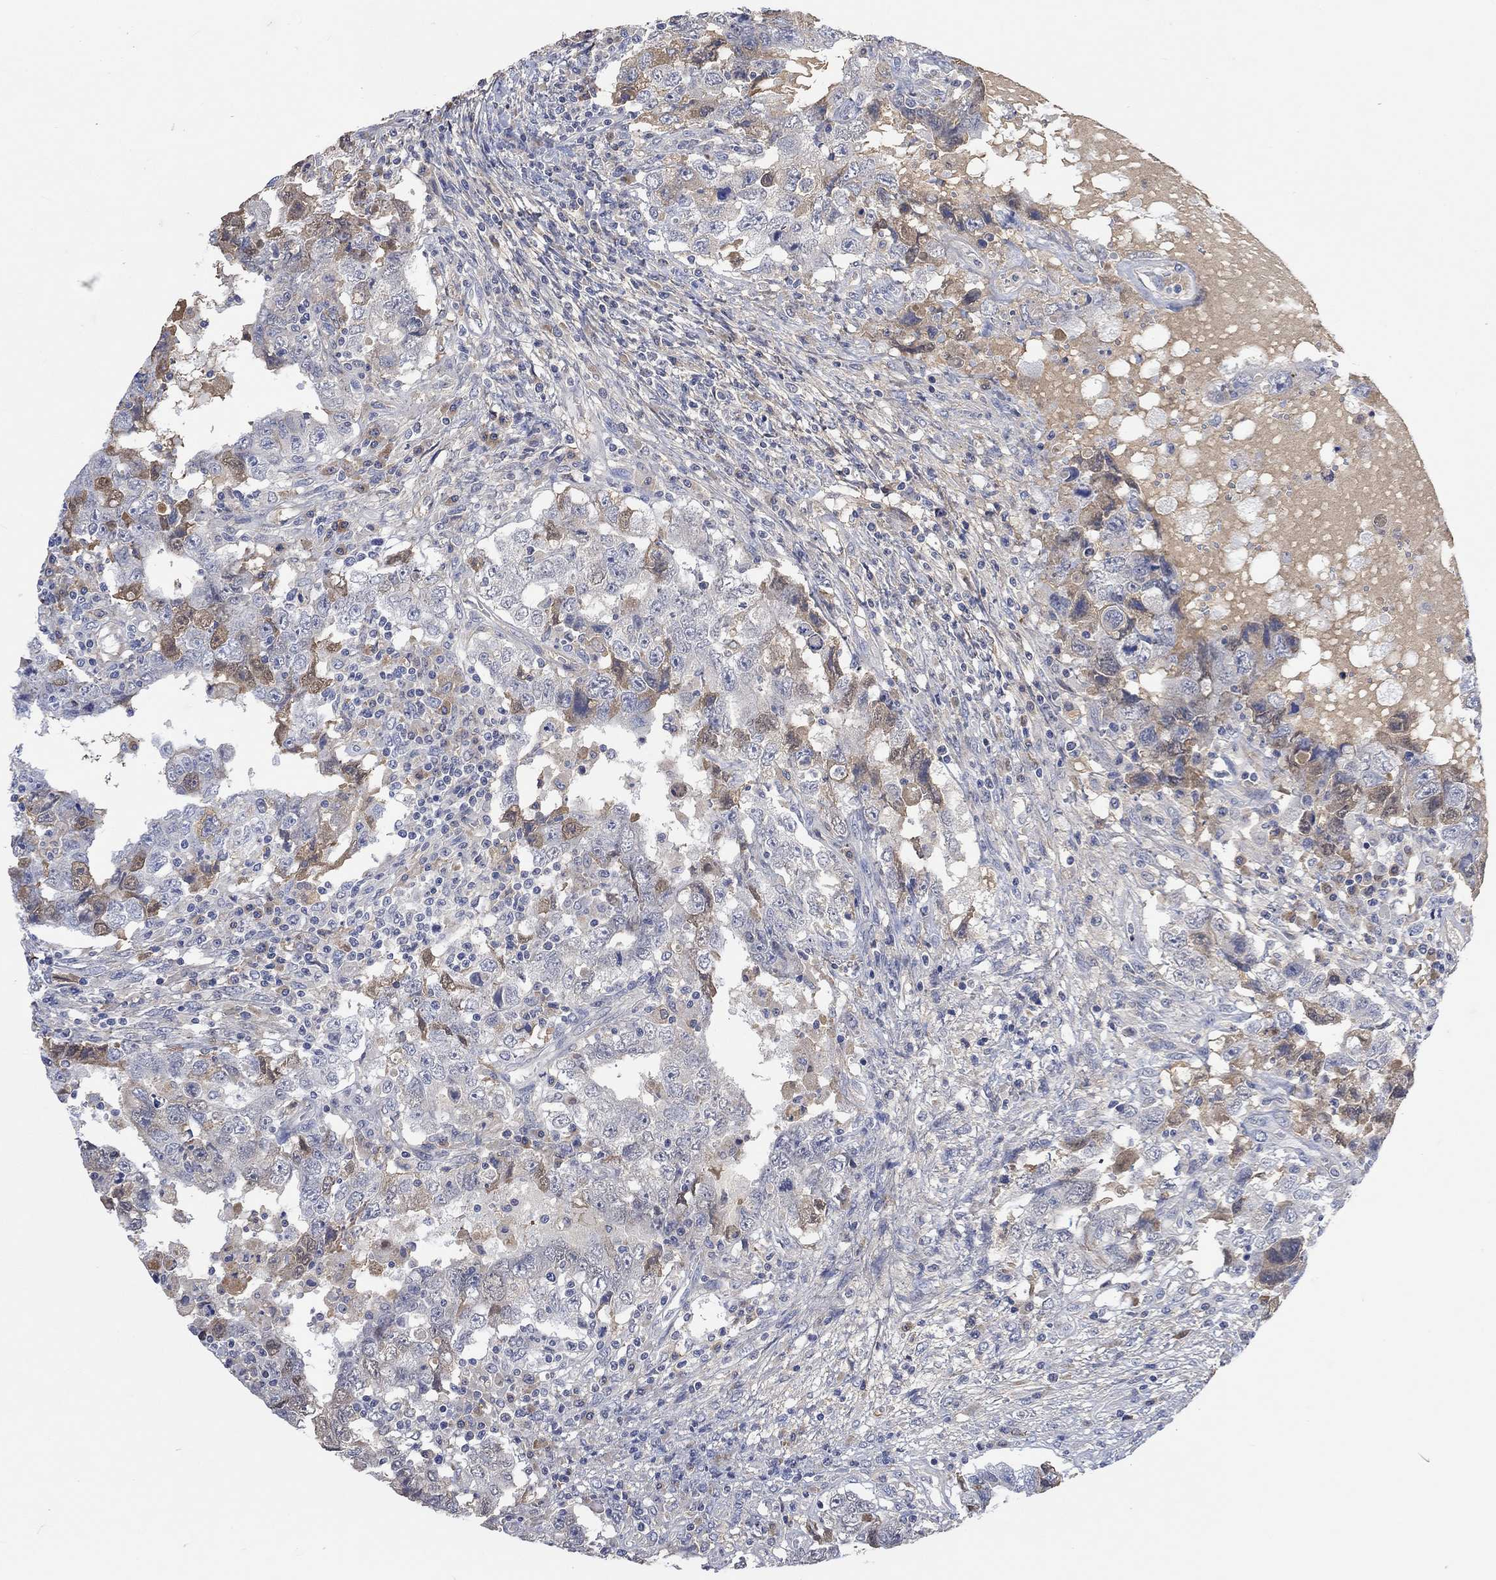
{"staining": {"intensity": "moderate", "quantity": "<25%", "location": "cytoplasmic/membranous"}, "tissue": "testis cancer", "cell_type": "Tumor cells", "image_type": "cancer", "snomed": [{"axis": "morphology", "description": "Carcinoma, Embryonal, NOS"}, {"axis": "topography", "description": "Testis"}], "caption": "A brown stain labels moderate cytoplasmic/membranous staining of a protein in testis cancer (embryonal carcinoma) tumor cells.", "gene": "MSTN", "patient": {"sex": "male", "age": 26}}